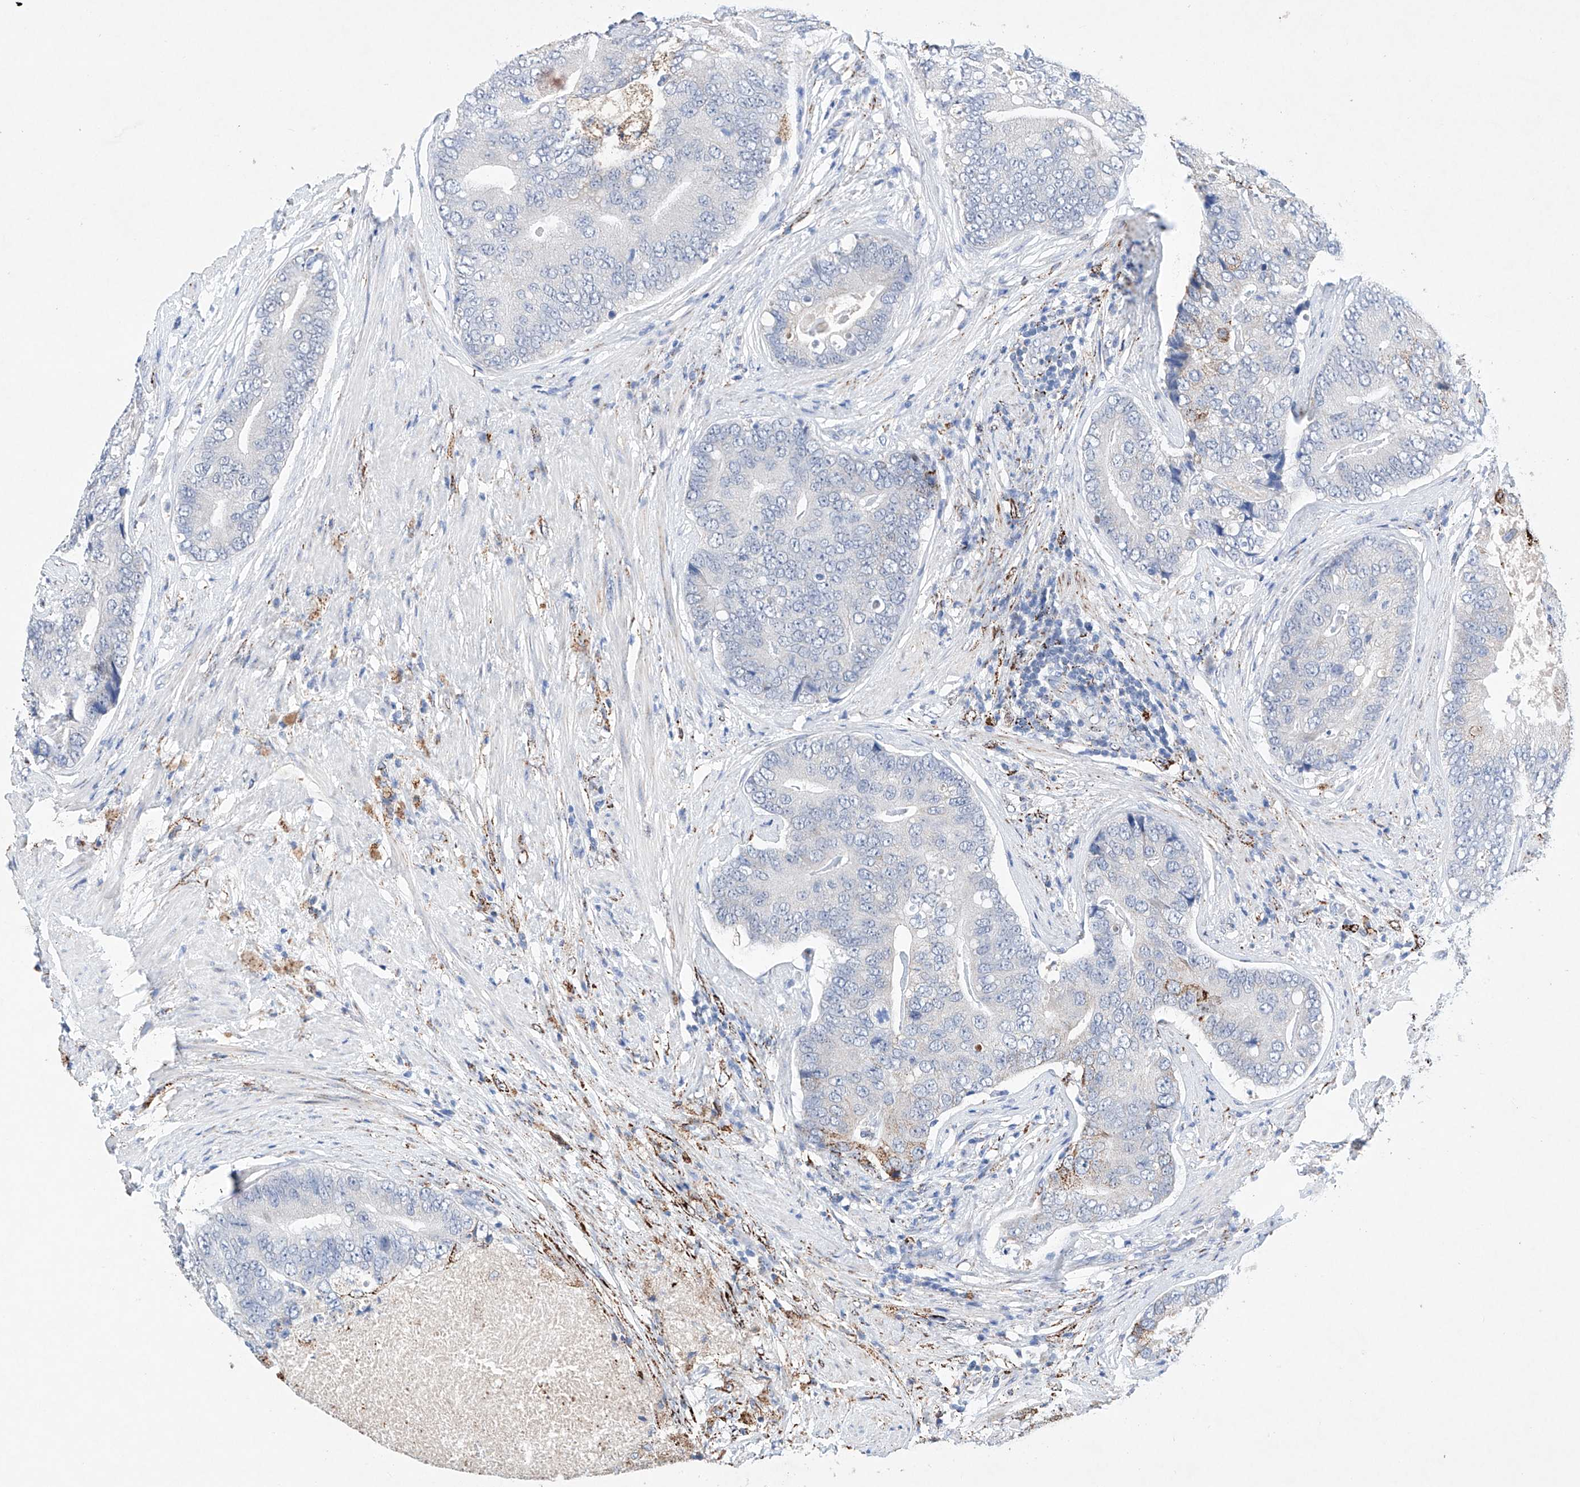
{"staining": {"intensity": "negative", "quantity": "none", "location": "none"}, "tissue": "prostate cancer", "cell_type": "Tumor cells", "image_type": "cancer", "snomed": [{"axis": "morphology", "description": "Adenocarcinoma, High grade"}, {"axis": "topography", "description": "Prostate"}], "caption": "Prostate cancer (adenocarcinoma (high-grade)) stained for a protein using immunohistochemistry (IHC) demonstrates no positivity tumor cells.", "gene": "NRROS", "patient": {"sex": "male", "age": 70}}